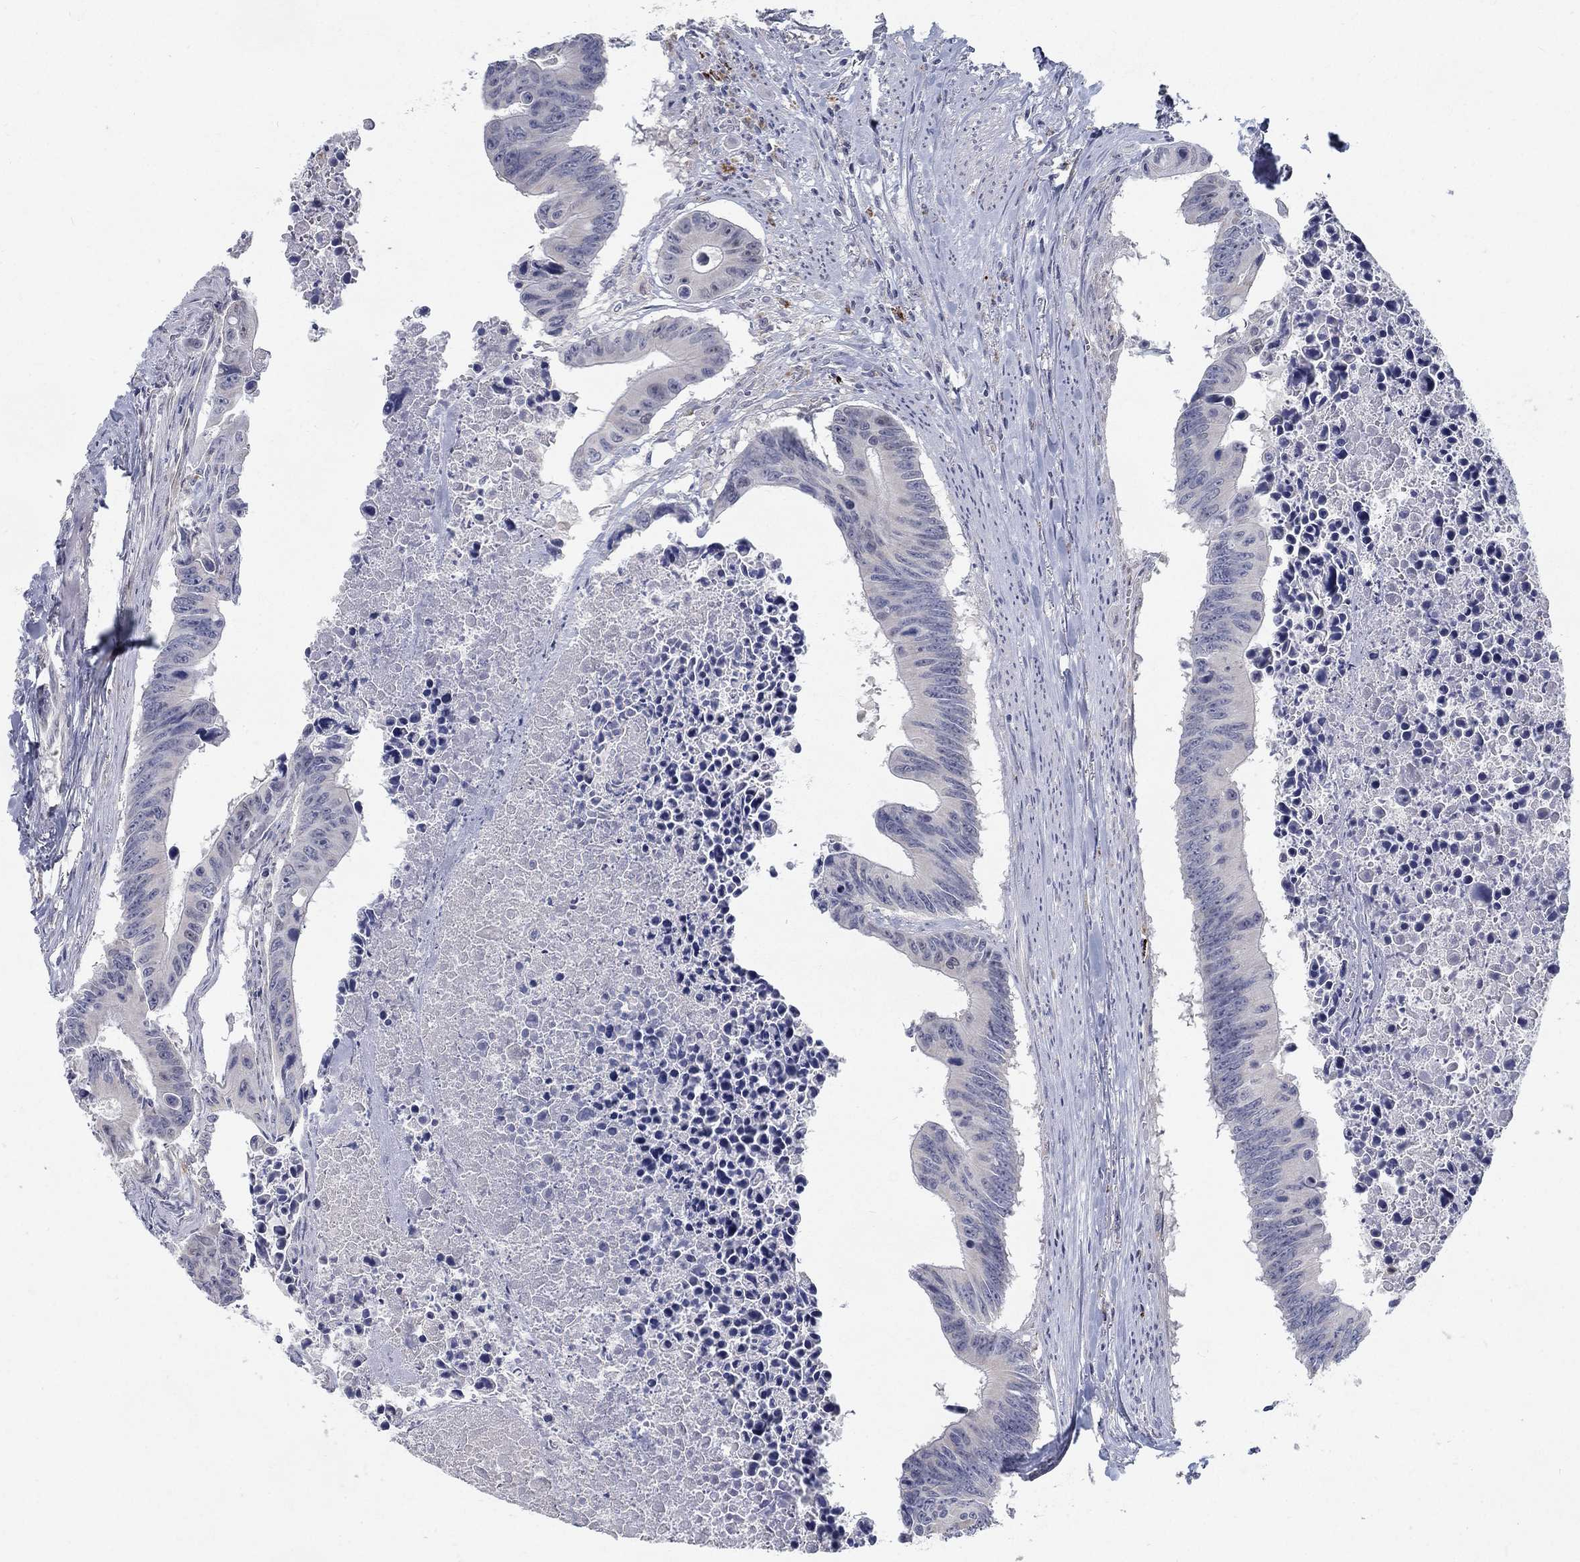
{"staining": {"intensity": "negative", "quantity": "none", "location": "none"}, "tissue": "colorectal cancer", "cell_type": "Tumor cells", "image_type": "cancer", "snomed": [{"axis": "morphology", "description": "Adenocarcinoma, NOS"}, {"axis": "topography", "description": "Colon"}], "caption": "The immunohistochemistry (IHC) micrograph has no significant expression in tumor cells of adenocarcinoma (colorectal) tissue. (DAB (3,3'-diaminobenzidine) immunohistochemistry (IHC) with hematoxylin counter stain).", "gene": "MTSS2", "patient": {"sex": "female", "age": 87}}